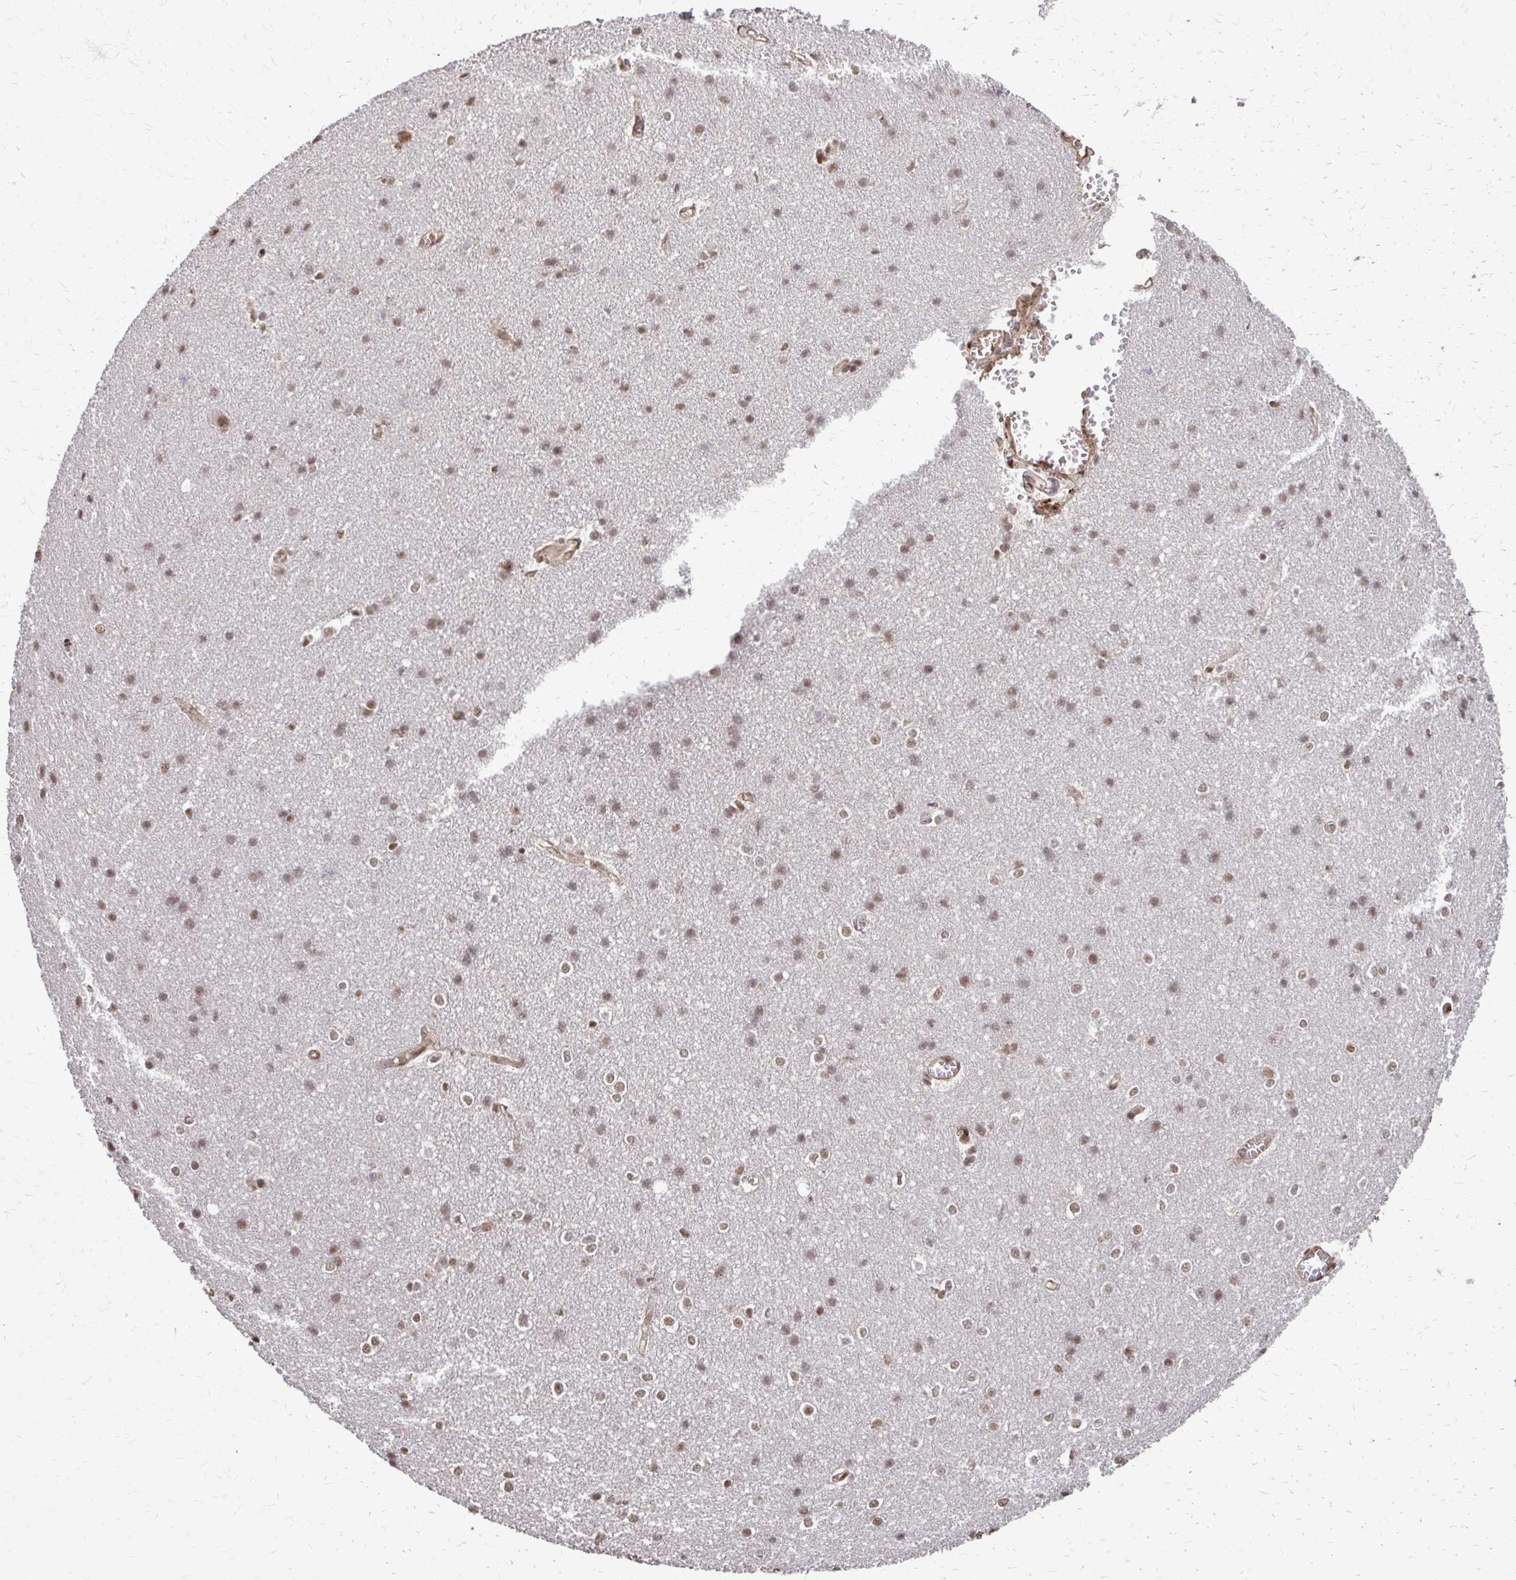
{"staining": {"intensity": "moderate", "quantity": ">75%", "location": "cytoplasmic/membranous,nuclear"}, "tissue": "cerebral cortex", "cell_type": "Endothelial cells", "image_type": "normal", "snomed": [{"axis": "morphology", "description": "Normal tissue, NOS"}, {"axis": "topography", "description": "Cerebral cortex"}], "caption": "Protein expression by immunohistochemistry displays moderate cytoplasmic/membranous,nuclear expression in approximately >75% of endothelial cells in benign cerebral cortex. The staining was performed using DAB (3,3'-diaminobenzidine) to visualize the protein expression in brown, while the nuclei were stained in blue with hematoxylin (Magnification: 20x).", "gene": "SS18", "patient": {"sex": "male", "age": 37}}